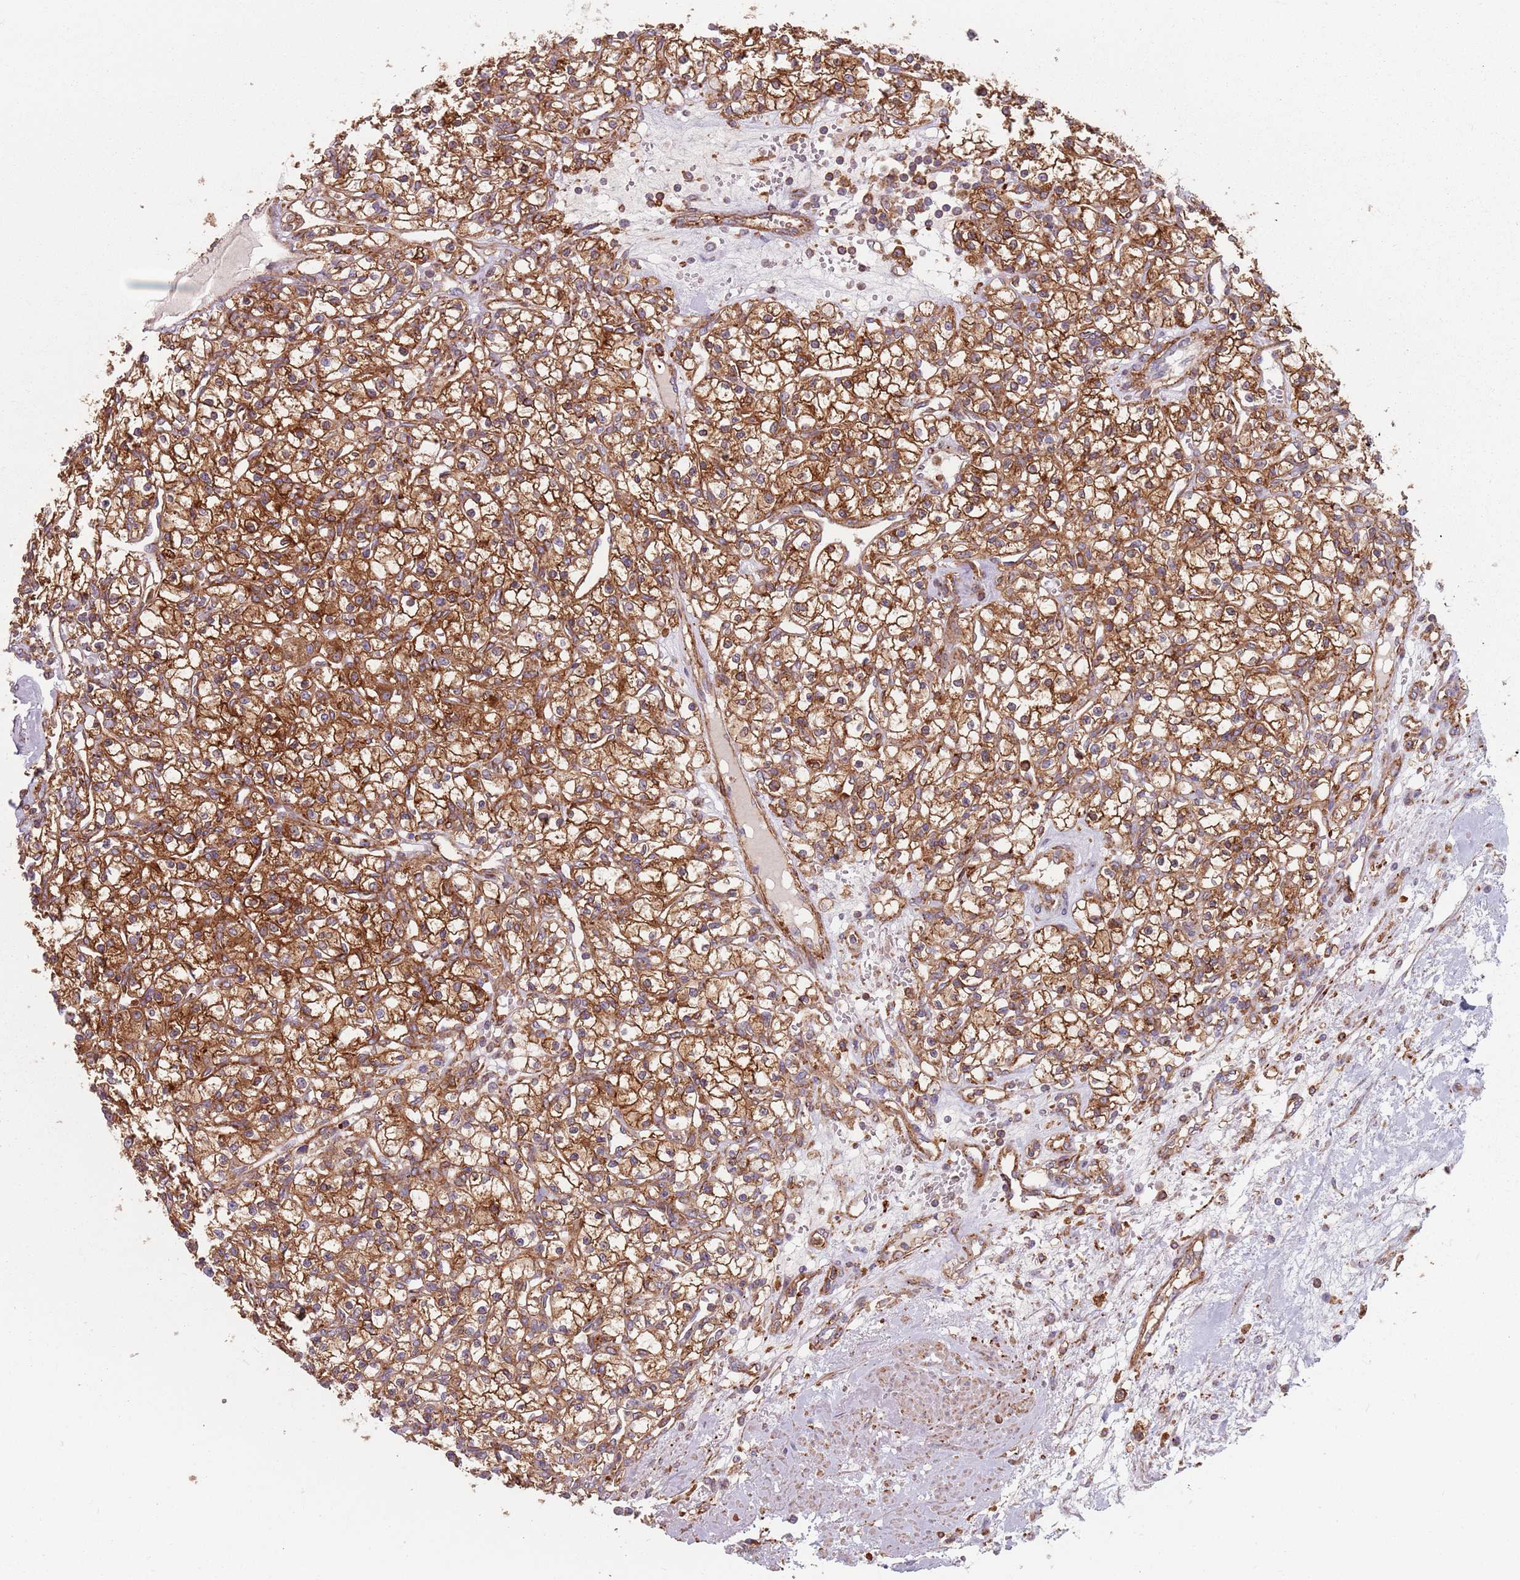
{"staining": {"intensity": "moderate", "quantity": ">75%", "location": "cytoplasmic/membranous"}, "tissue": "renal cancer", "cell_type": "Tumor cells", "image_type": "cancer", "snomed": [{"axis": "morphology", "description": "Adenocarcinoma, NOS"}, {"axis": "topography", "description": "Kidney"}], "caption": "A brown stain labels moderate cytoplasmic/membranous positivity of a protein in human adenocarcinoma (renal) tumor cells.", "gene": "TPD52L2", "patient": {"sex": "female", "age": 59}}